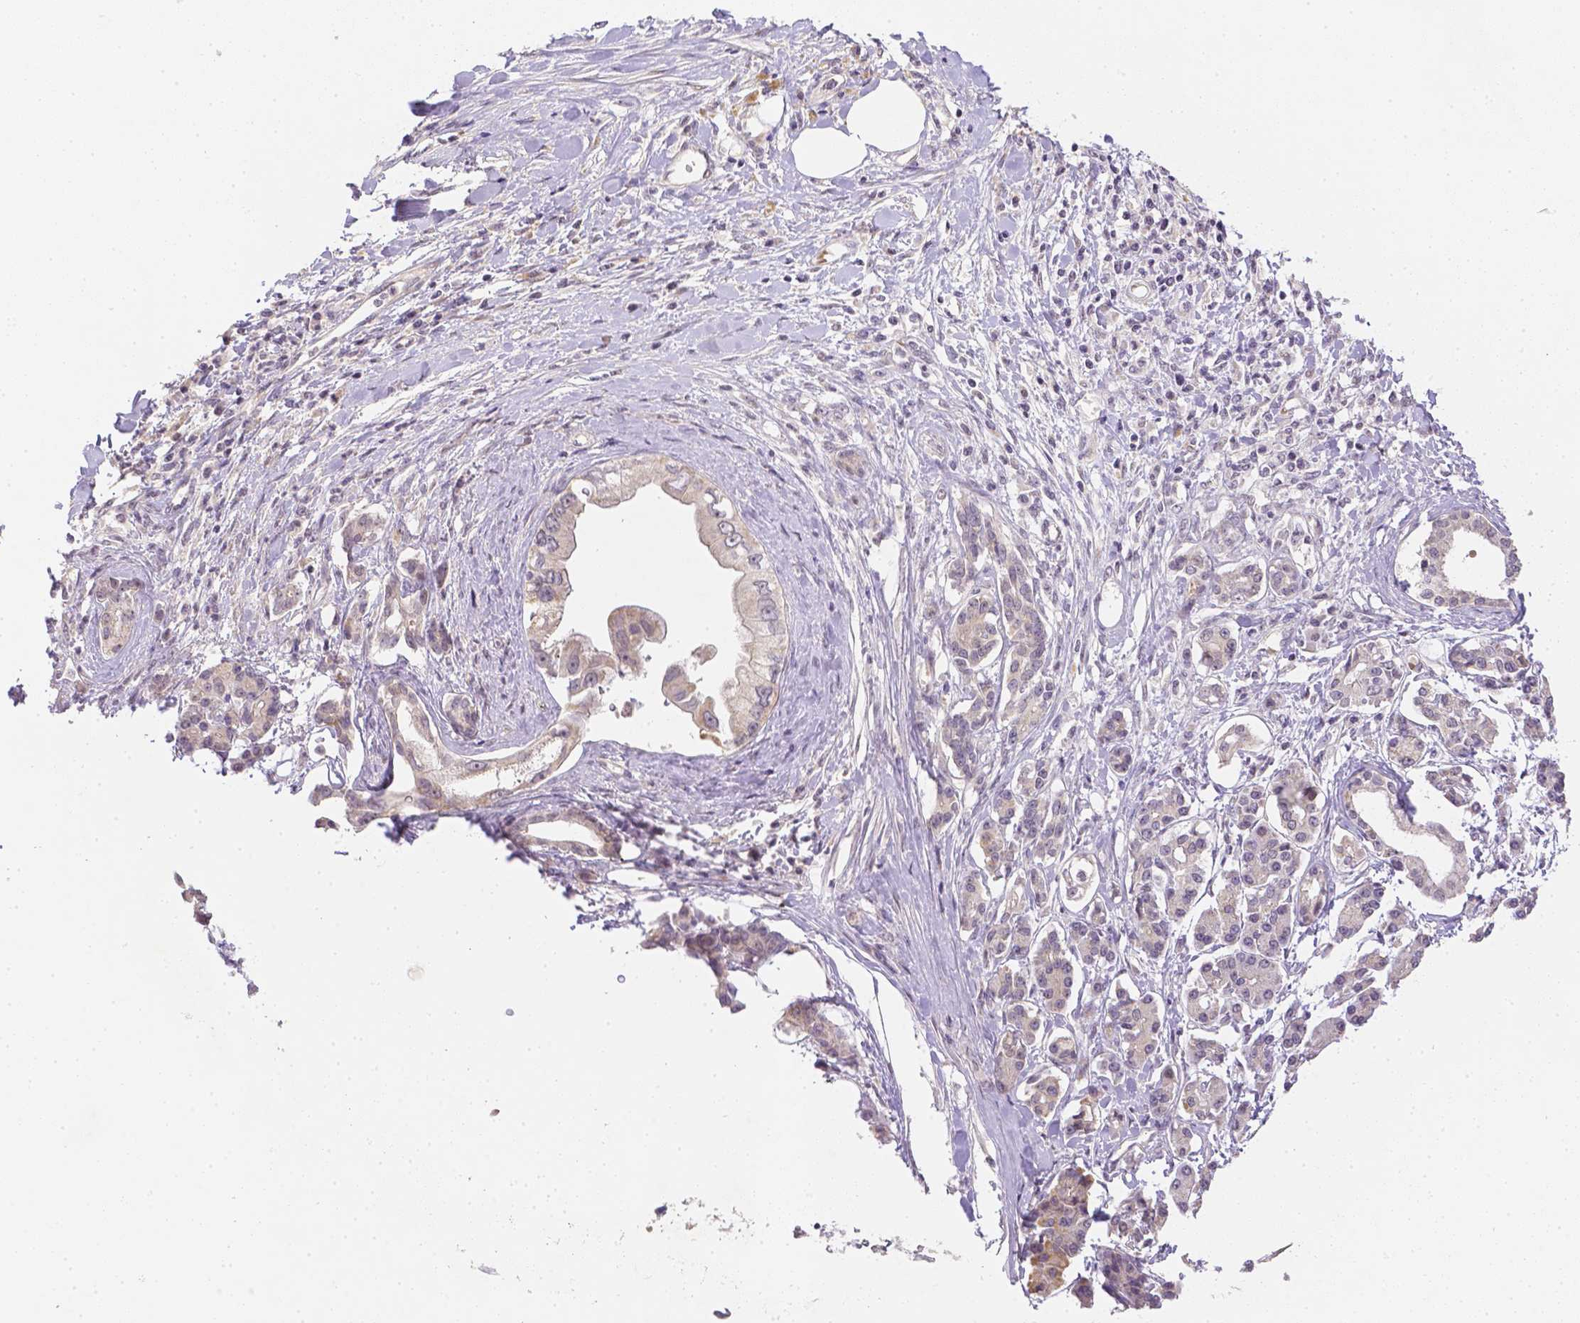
{"staining": {"intensity": "weak", "quantity": "<25%", "location": "cytoplasmic/membranous"}, "tissue": "pancreatic cancer", "cell_type": "Tumor cells", "image_type": "cancer", "snomed": [{"axis": "morphology", "description": "Adenocarcinoma, NOS"}, {"axis": "topography", "description": "Pancreas"}], "caption": "A micrograph of human pancreatic cancer (adenocarcinoma) is negative for staining in tumor cells.", "gene": "ZNF280B", "patient": {"sex": "female", "age": 56}}